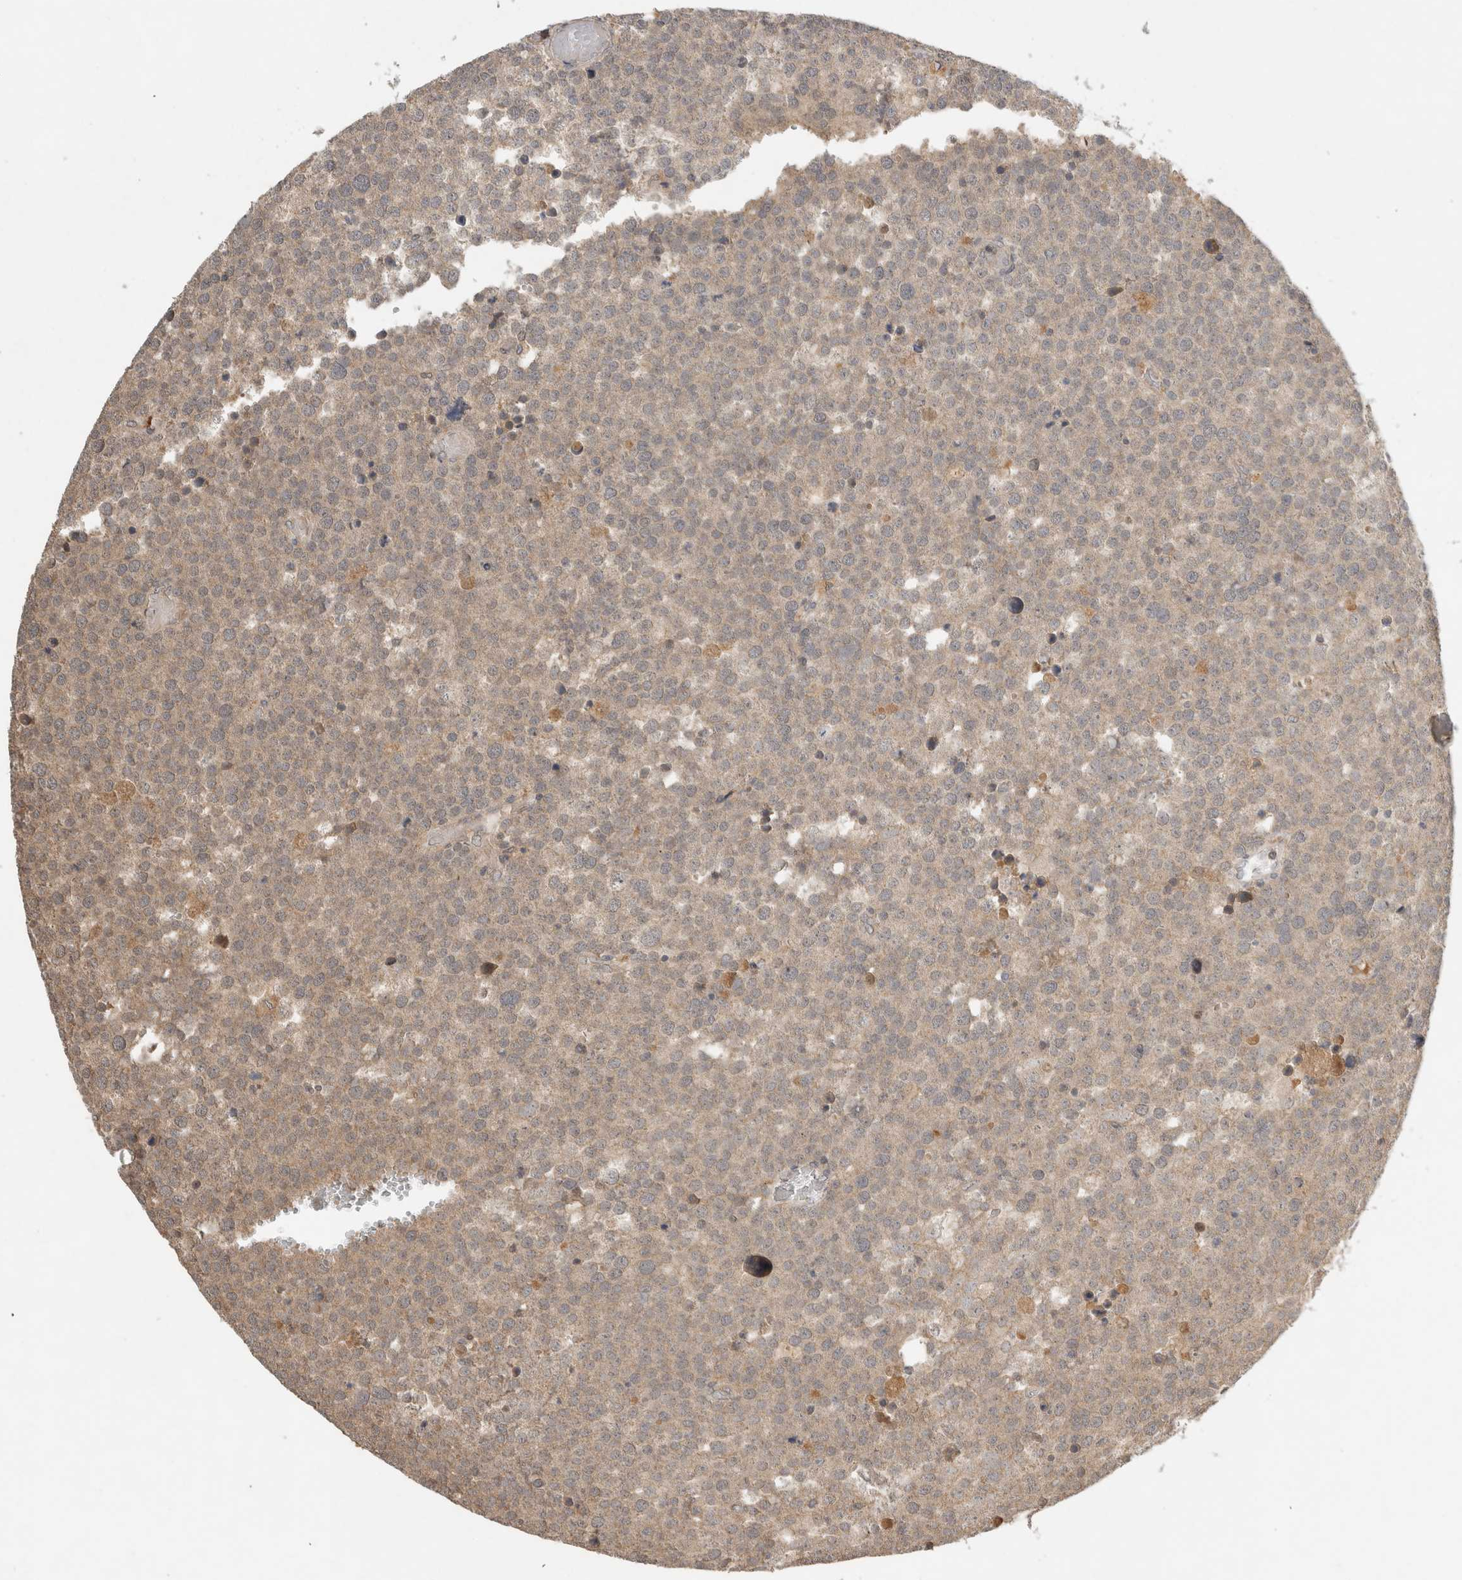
{"staining": {"intensity": "weak", "quantity": ">75%", "location": "cytoplasmic/membranous"}, "tissue": "testis cancer", "cell_type": "Tumor cells", "image_type": "cancer", "snomed": [{"axis": "morphology", "description": "Seminoma, NOS"}, {"axis": "topography", "description": "Testis"}], "caption": "Testis cancer (seminoma) was stained to show a protein in brown. There is low levels of weak cytoplasmic/membranous staining in approximately >75% of tumor cells. (DAB IHC with brightfield microscopy, high magnification).", "gene": "LOXL2", "patient": {"sex": "male", "age": 71}}